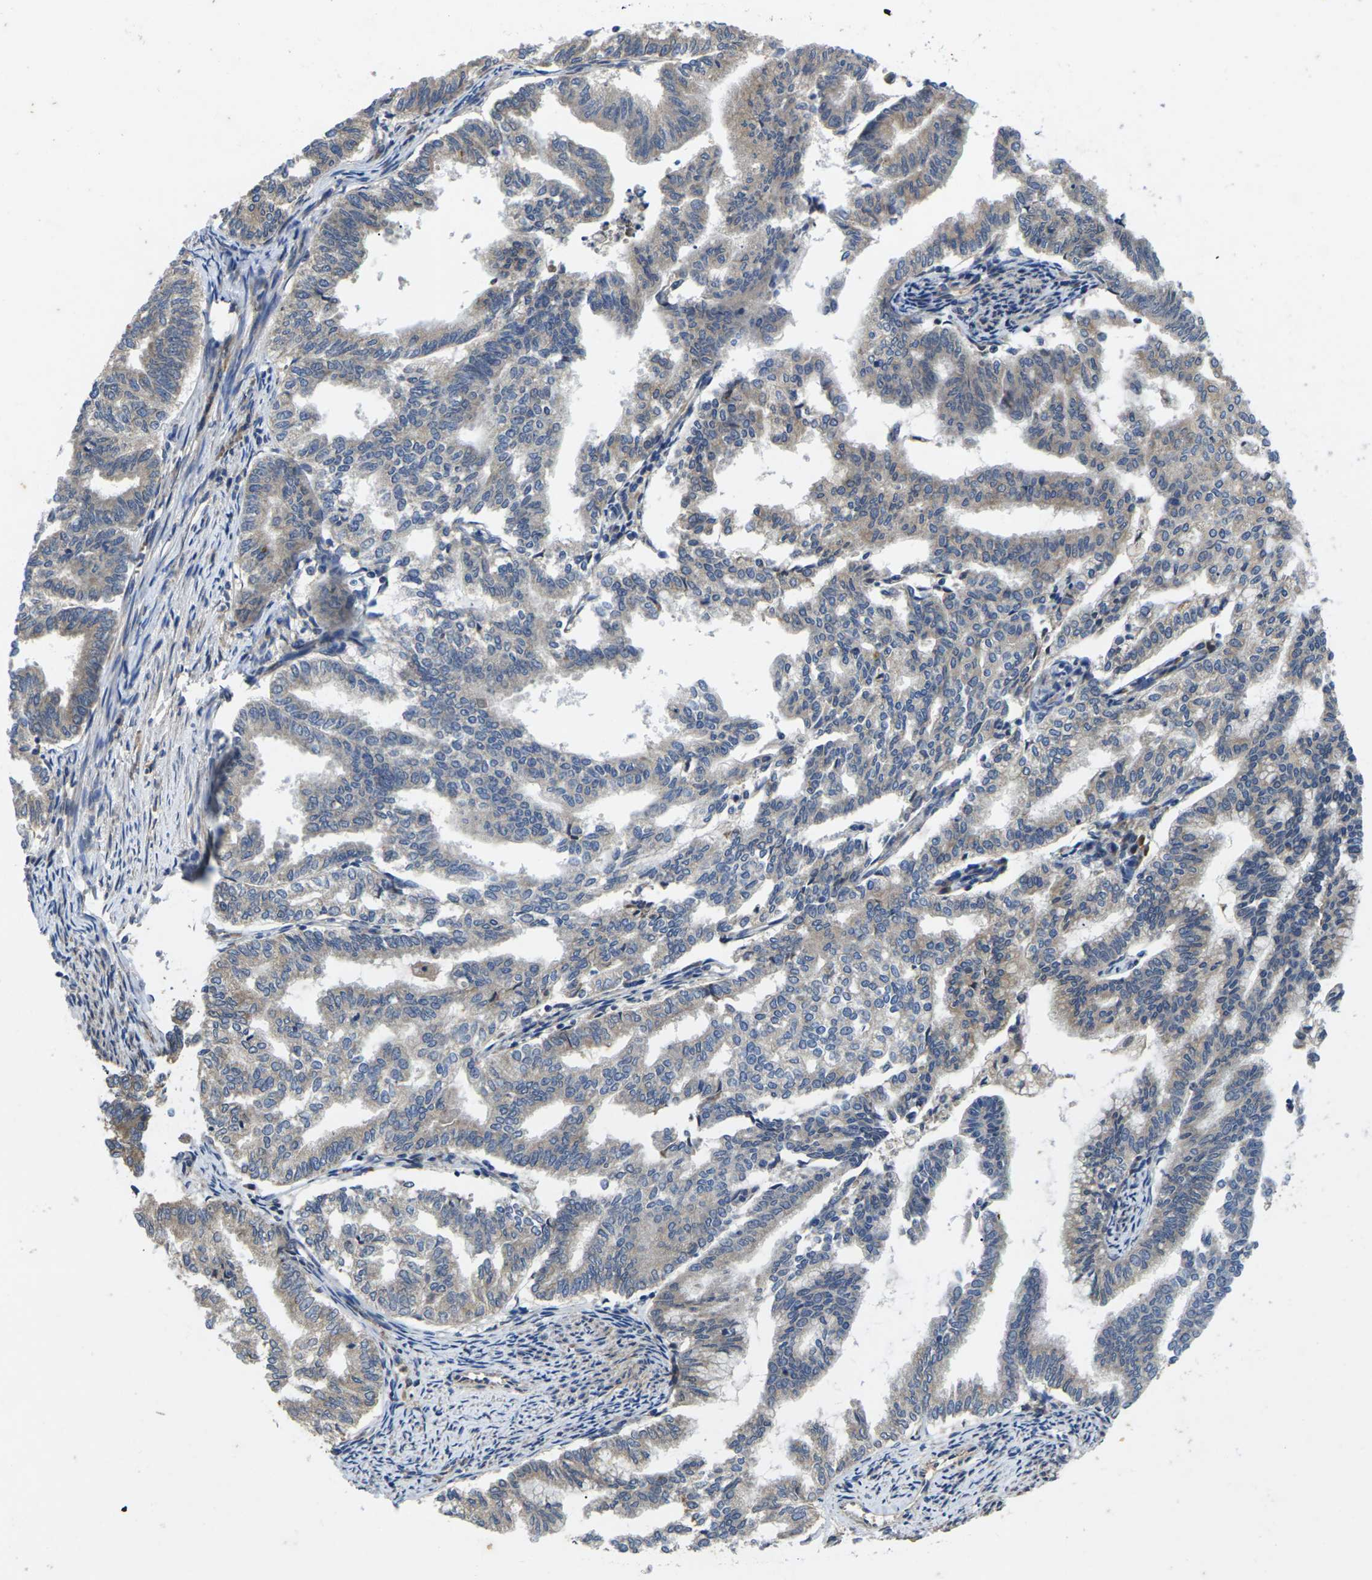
{"staining": {"intensity": "moderate", "quantity": "<25%", "location": "cytoplasmic/membranous"}, "tissue": "endometrial cancer", "cell_type": "Tumor cells", "image_type": "cancer", "snomed": [{"axis": "morphology", "description": "Adenocarcinoma, NOS"}, {"axis": "topography", "description": "Endometrium"}], "caption": "About <25% of tumor cells in endometrial cancer reveal moderate cytoplasmic/membranous protein positivity as visualized by brown immunohistochemical staining.", "gene": "KIF1B", "patient": {"sex": "female", "age": 79}}